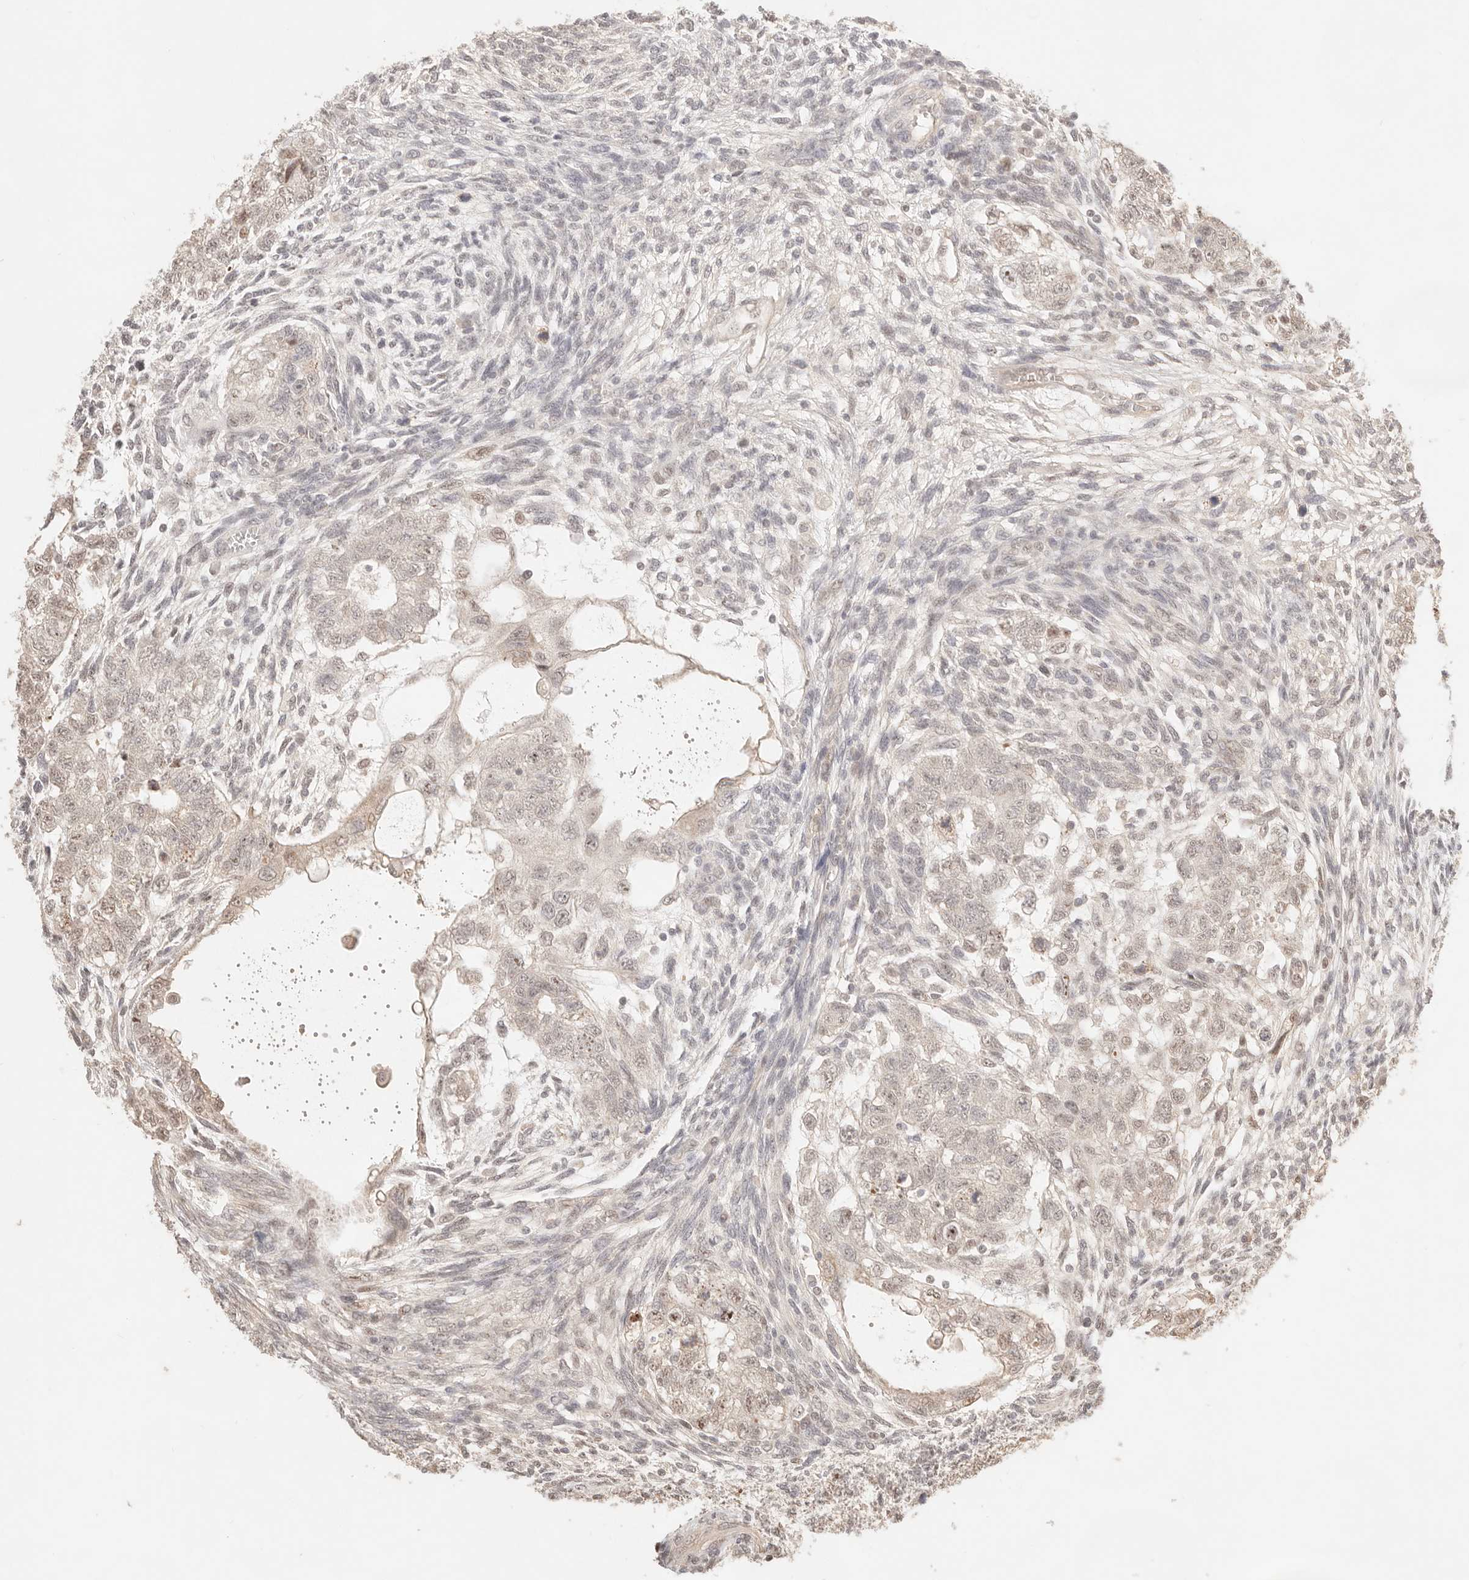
{"staining": {"intensity": "moderate", "quantity": ">75%", "location": "nuclear"}, "tissue": "testis cancer", "cell_type": "Tumor cells", "image_type": "cancer", "snomed": [{"axis": "morphology", "description": "Carcinoma, Embryonal, NOS"}, {"axis": "topography", "description": "Testis"}], "caption": "This is a micrograph of immunohistochemistry (IHC) staining of embryonal carcinoma (testis), which shows moderate expression in the nuclear of tumor cells.", "gene": "MEP1A", "patient": {"sex": "male", "age": 37}}